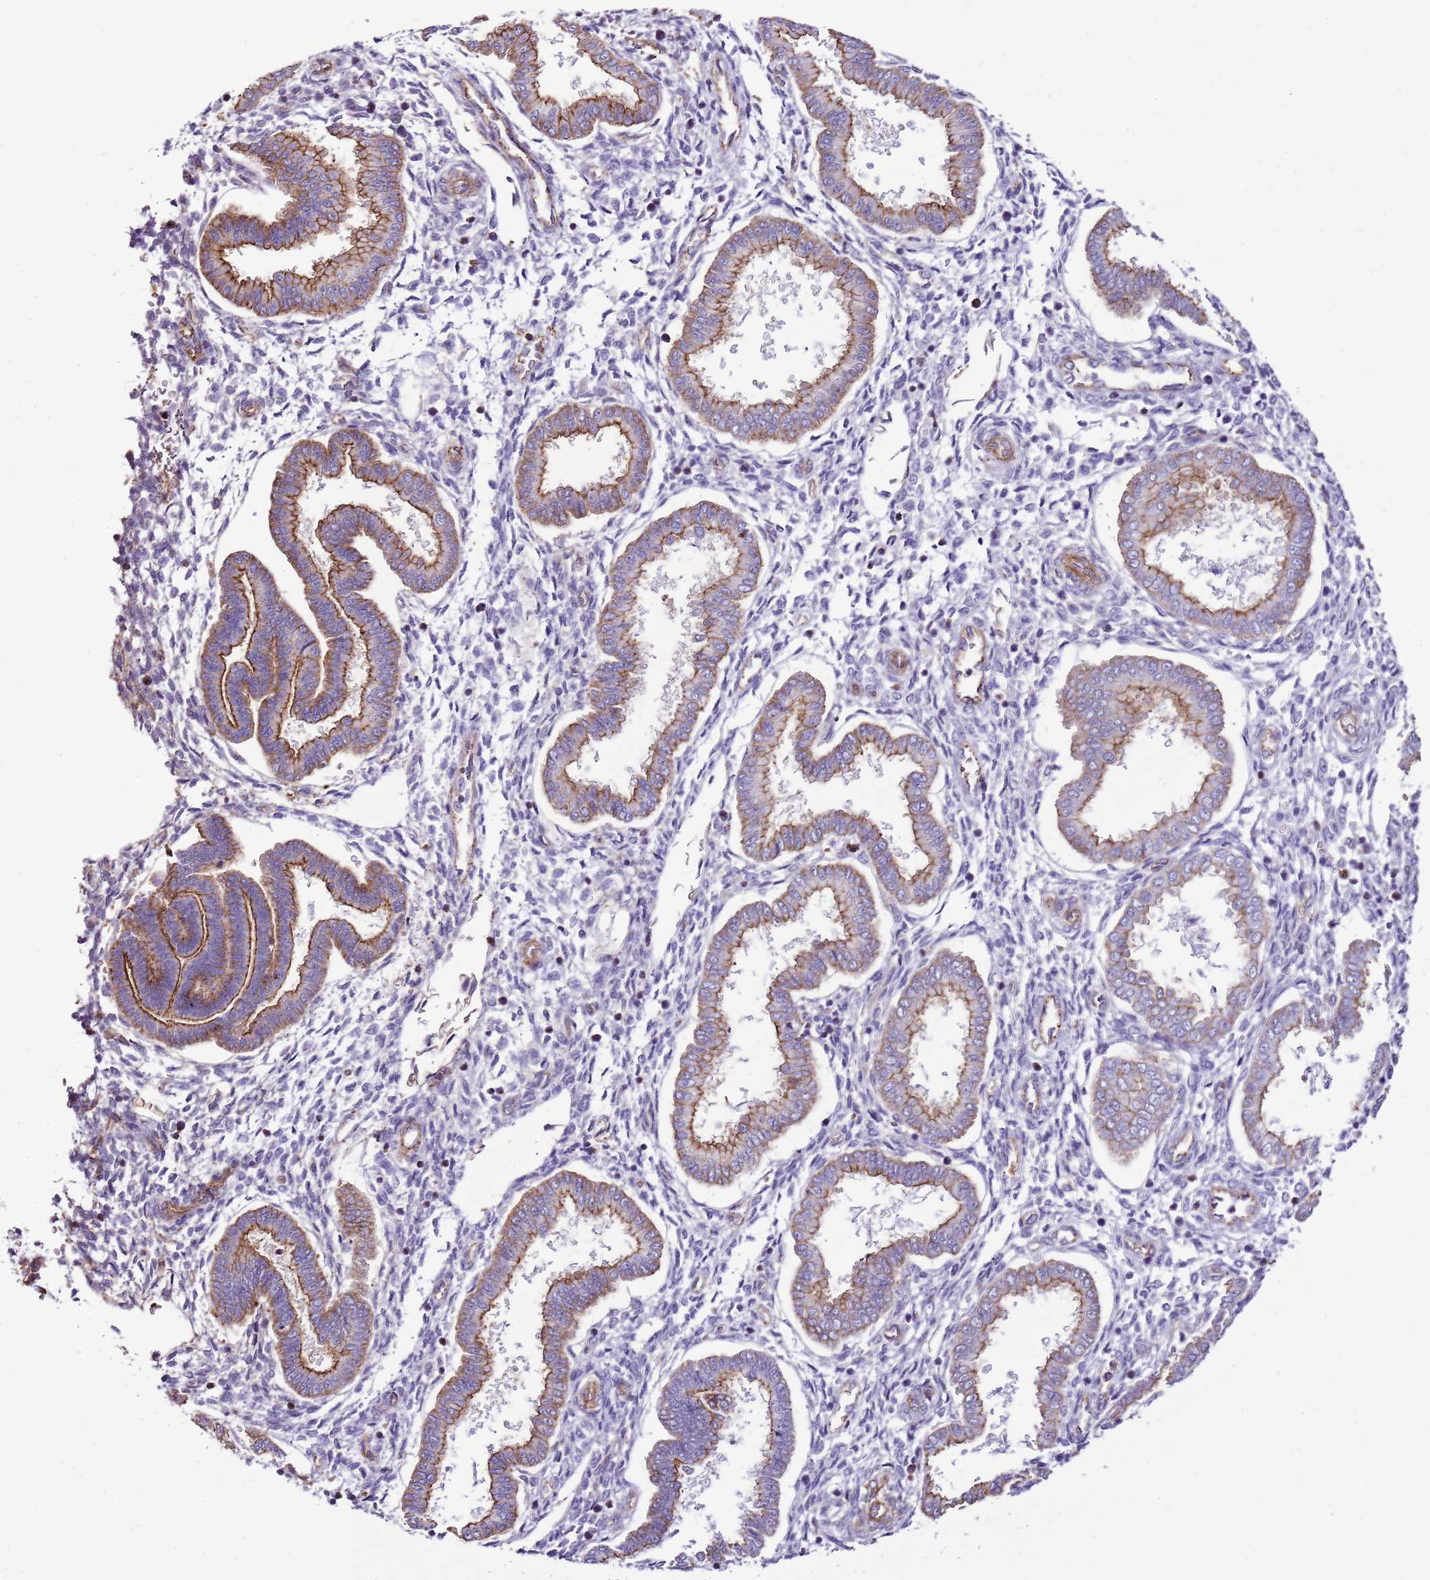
{"staining": {"intensity": "negative", "quantity": "none", "location": "none"}, "tissue": "endometrium", "cell_type": "Cells in endometrial stroma", "image_type": "normal", "snomed": [{"axis": "morphology", "description": "Normal tissue, NOS"}, {"axis": "topography", "description": "Endometrium"}], "caption": "Protein analysis of normal endometrium displays no significant expression in cells in endometrial stroma.", "gene": "GFRAL", "patient": {"sex": "female", "age": 24}}